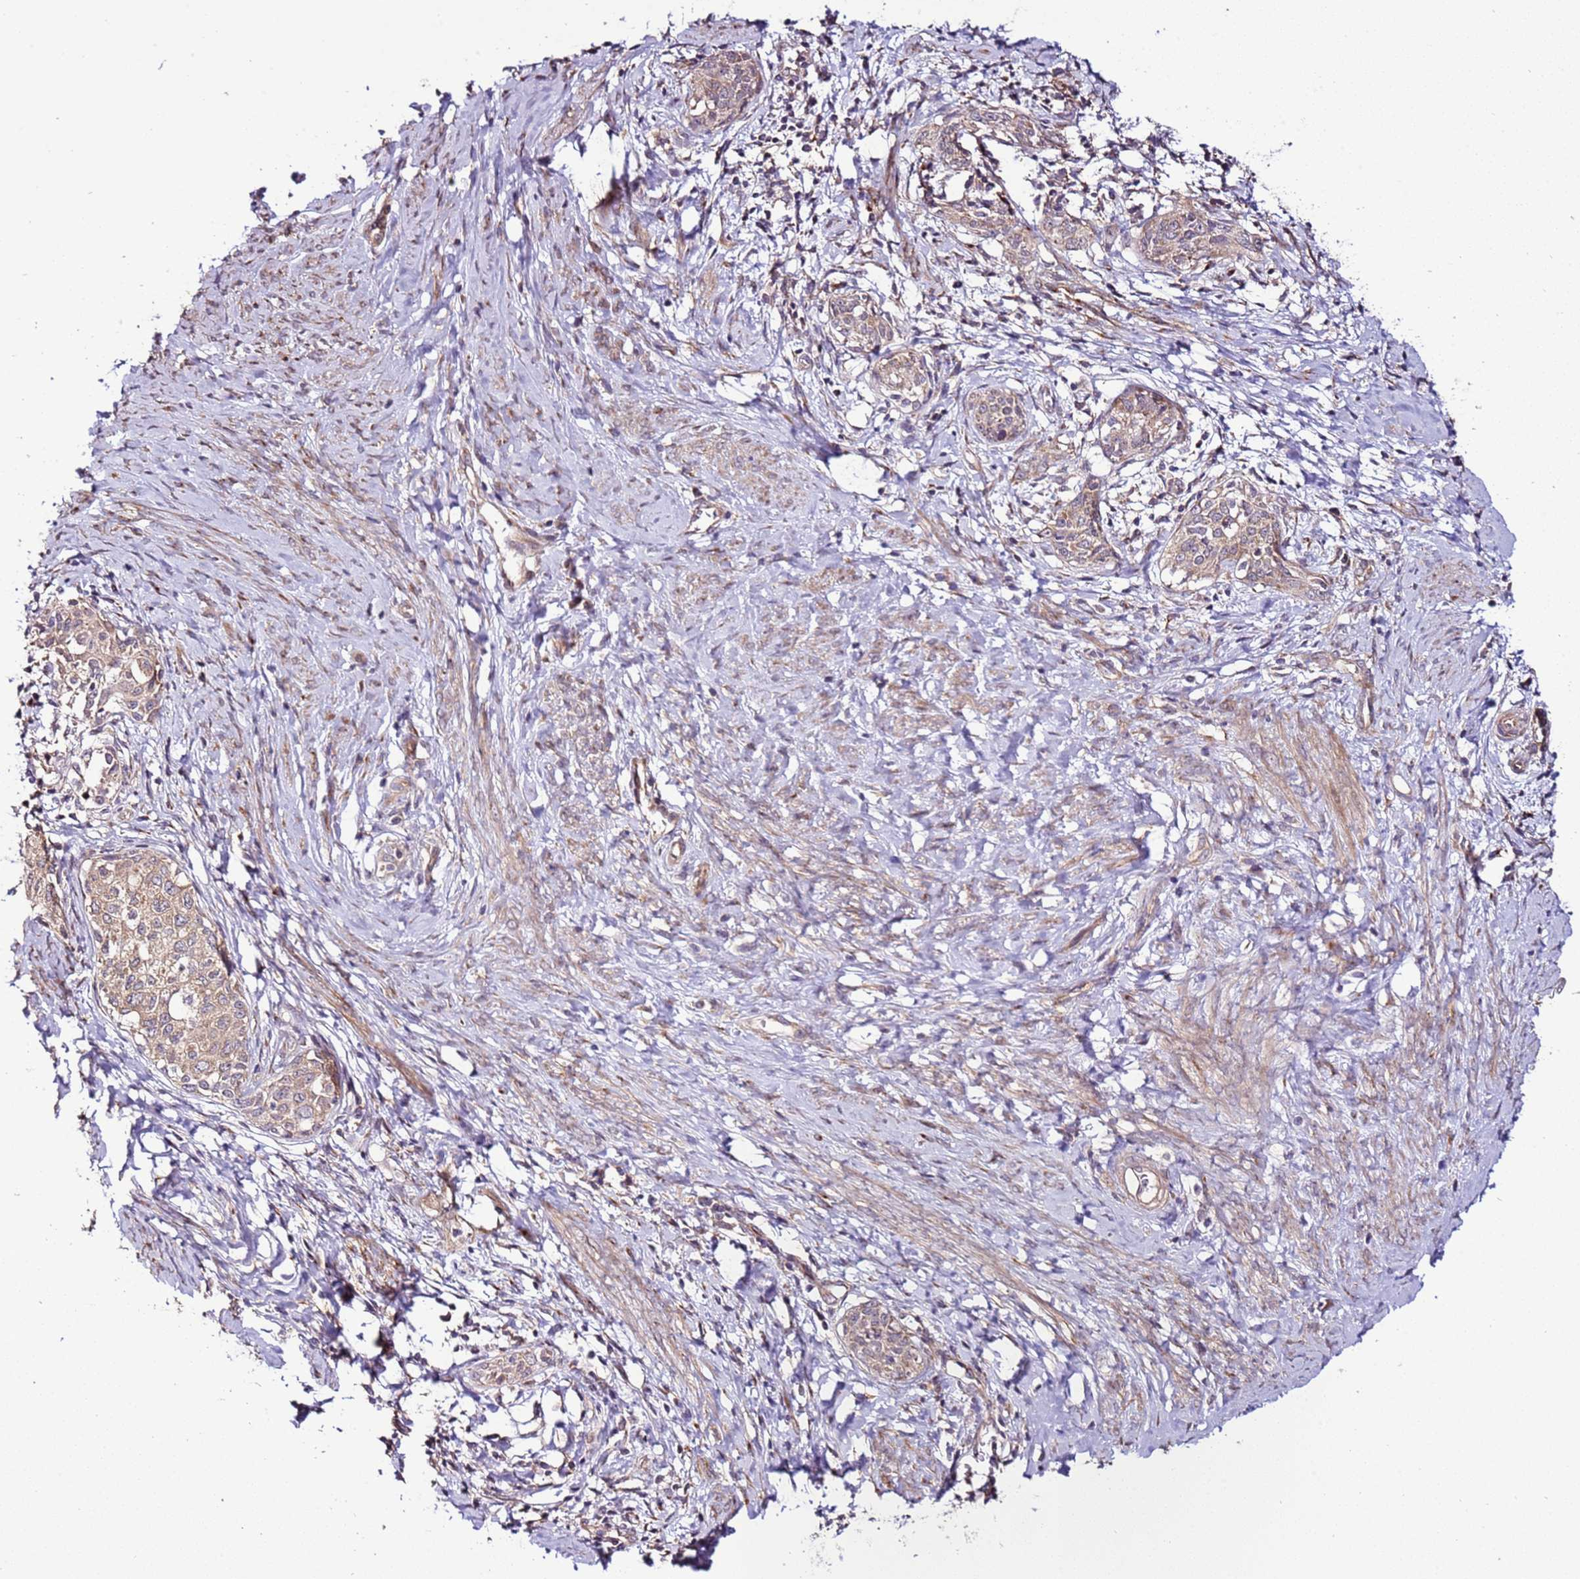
{"staining": {"intensity": "weak", "quantity": "25%-75%", "location": "cytoplasmic/membranous"}, "tissue": "cervical cancer", "cell_type": "Tumor cells", "image_type": "cancer", "snomed": [{"axis": "morphology", "description": "Squamous cell carcinoma, NOS"}, {"axis": "morphology", "description": "Adenocarcinoma, NOS"}, {"axis": "topography", "description": "Cervix"}], "caption": "Immunohistochemistry of human cervical squamous cell carcinoma shows low levels of weak cytoplasmic/membranous positivity in approximately 25%-75% of tumor cells.", "gene": "SCARA3", "patient": {"sex": "female", "age": 52}}